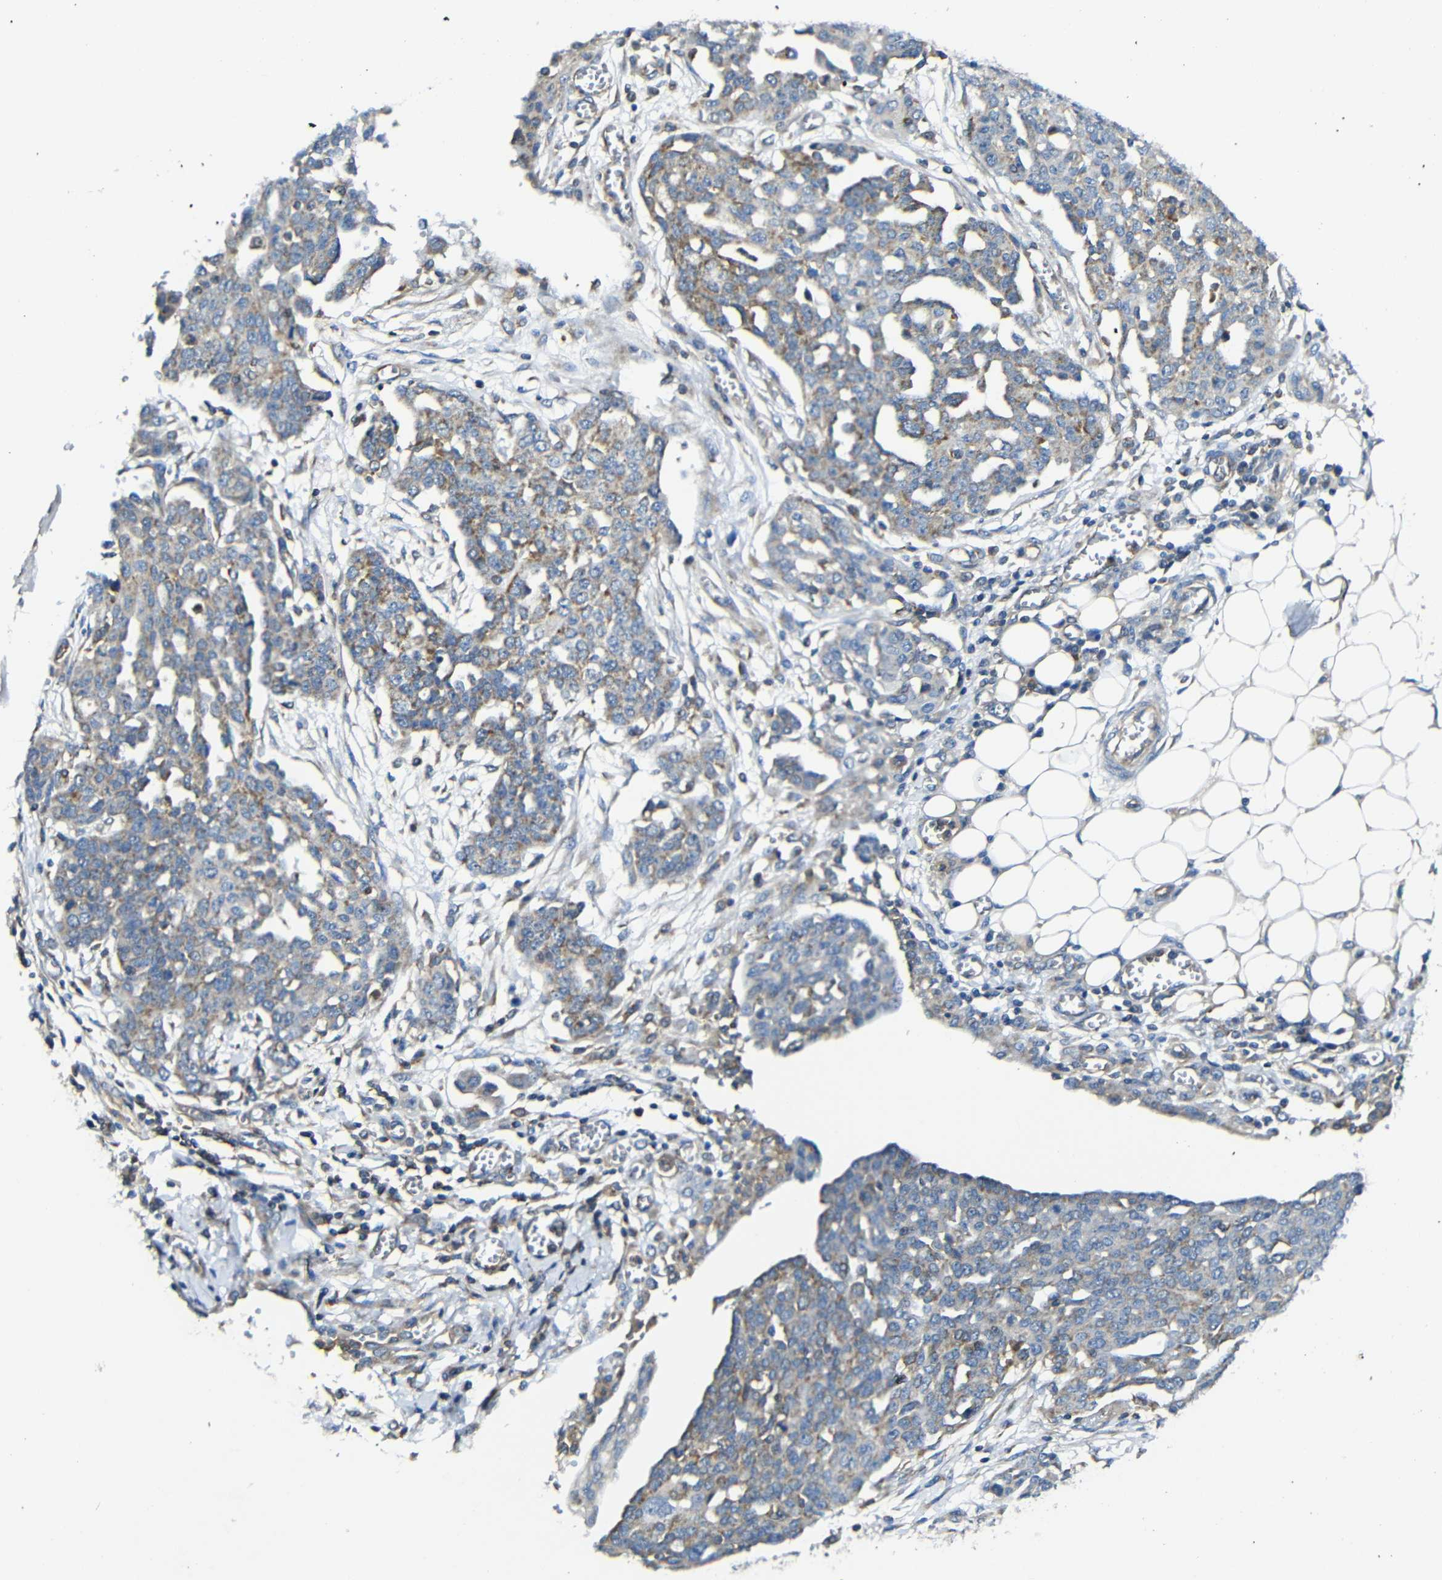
{"staining": {"intensity": "moderate", "quantity": "25%-75%", "location": "cytoplasmic/membranous"}, "tissue": "ovarian cancer", "cell_type": "Tumor cells", "image_type": "cancer", "snomed": [{"axis": "morphology", "description": "Cystadenocarcinoma, serous, NOS"}, {"axis": "topography", "description": "Soft tissue"}, {"axis": "topography", "description": "Ovary"}], "caption": "Protein expression analysis of human ovarian cancer (serous cystadenocarcinoma) reveals moderate cytoplasmic/membranous positivity in approximately 25%-75% of tumor cells.", "gene": "PDCD1LG2", "patient": {"sex": "female", "age": 57}}